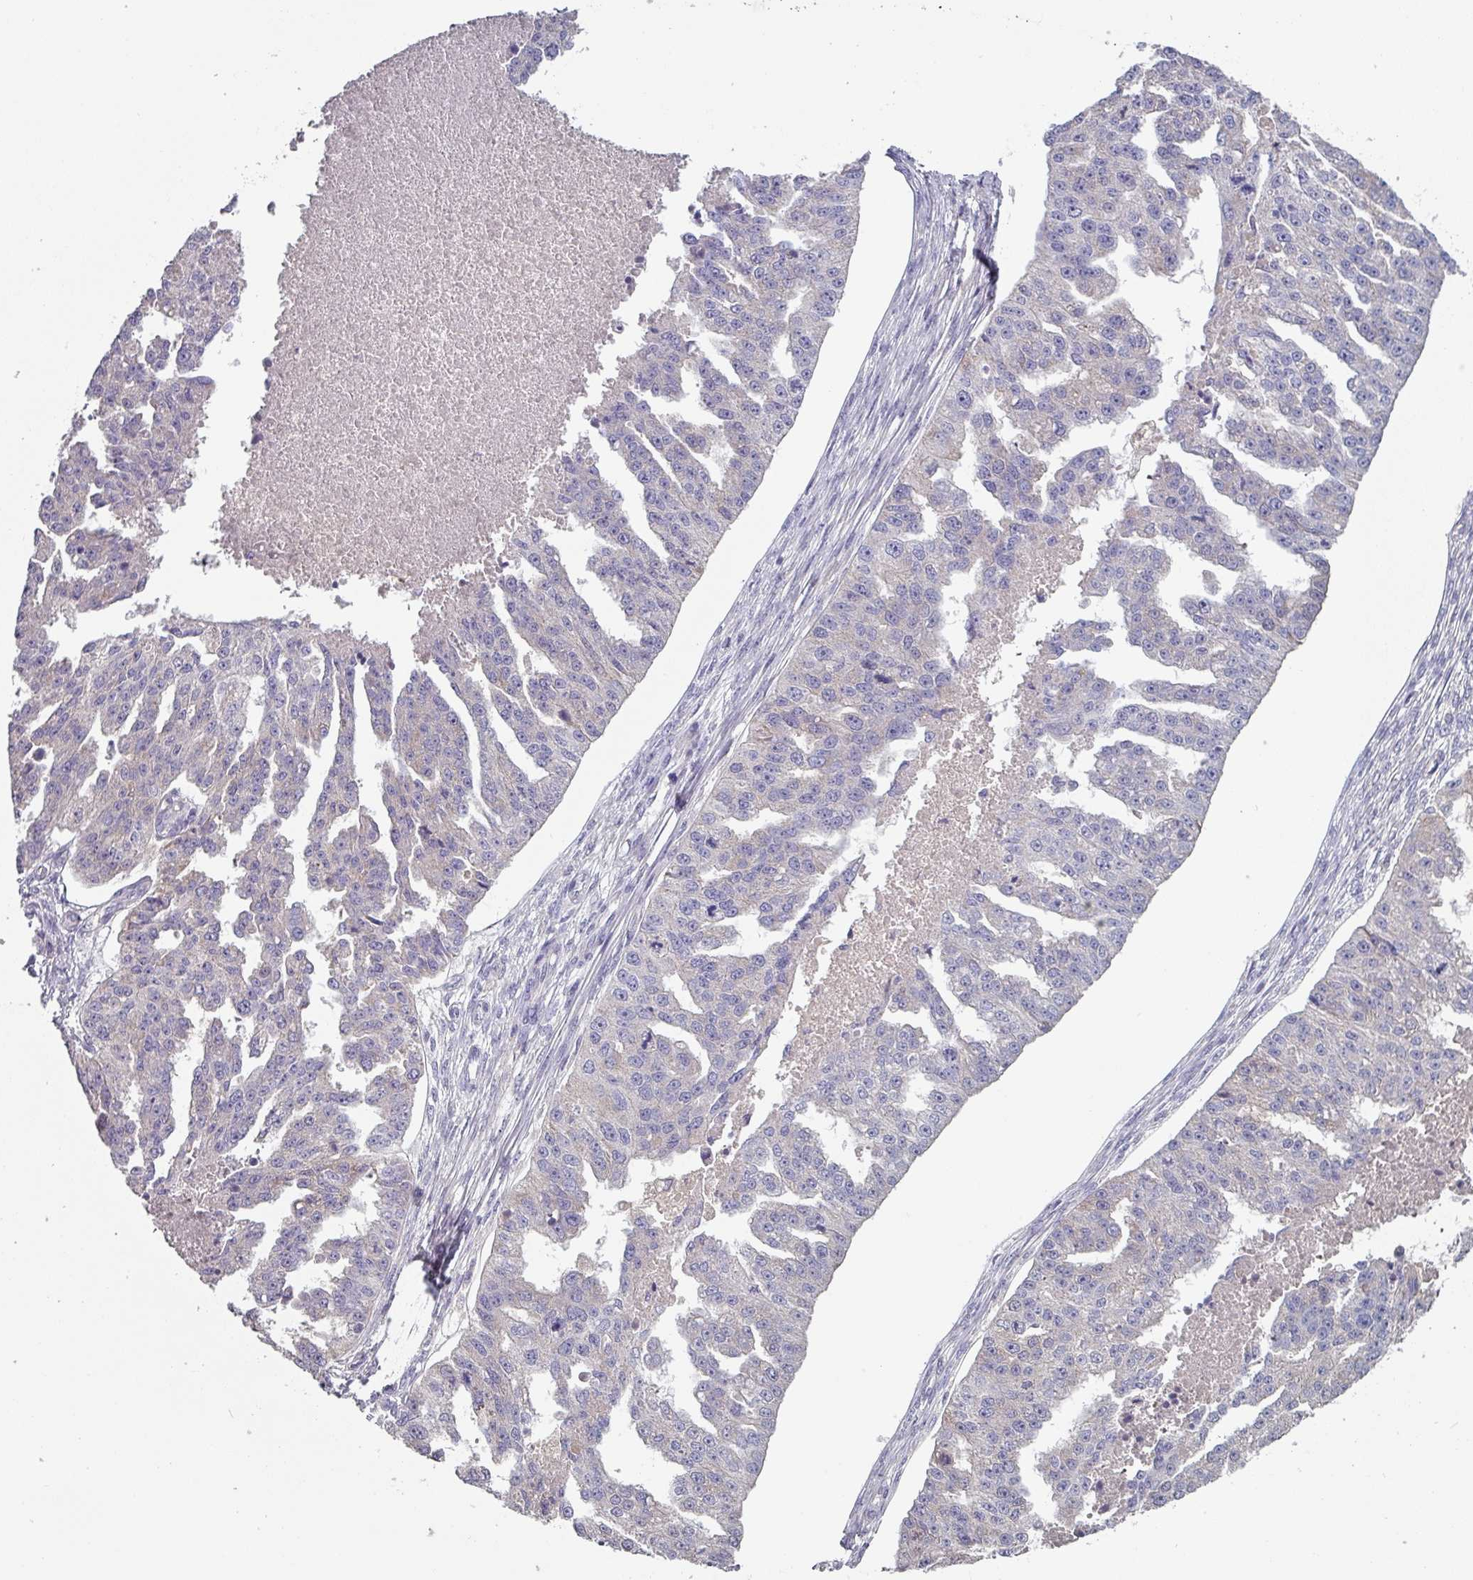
{"staining": {"intensity": "negative", "quantity": "none", "location": "none"}, "tissue": "ovarian cancer", "cell_type": "Tumor cells", "image_type": "cancer", "snomed": [{"axis": "morphology", "description": "Cystadenocarcinoma, serous, NOS"}, {"axis": "topography", "description": "Ovary"}], "caption": "The micrograph reveals no staining of tumor cells in serous cystadenocarcinoma (ovarian).", "gene": "PRAMEF8", "patient": {"sex": "female", "age": 58}}